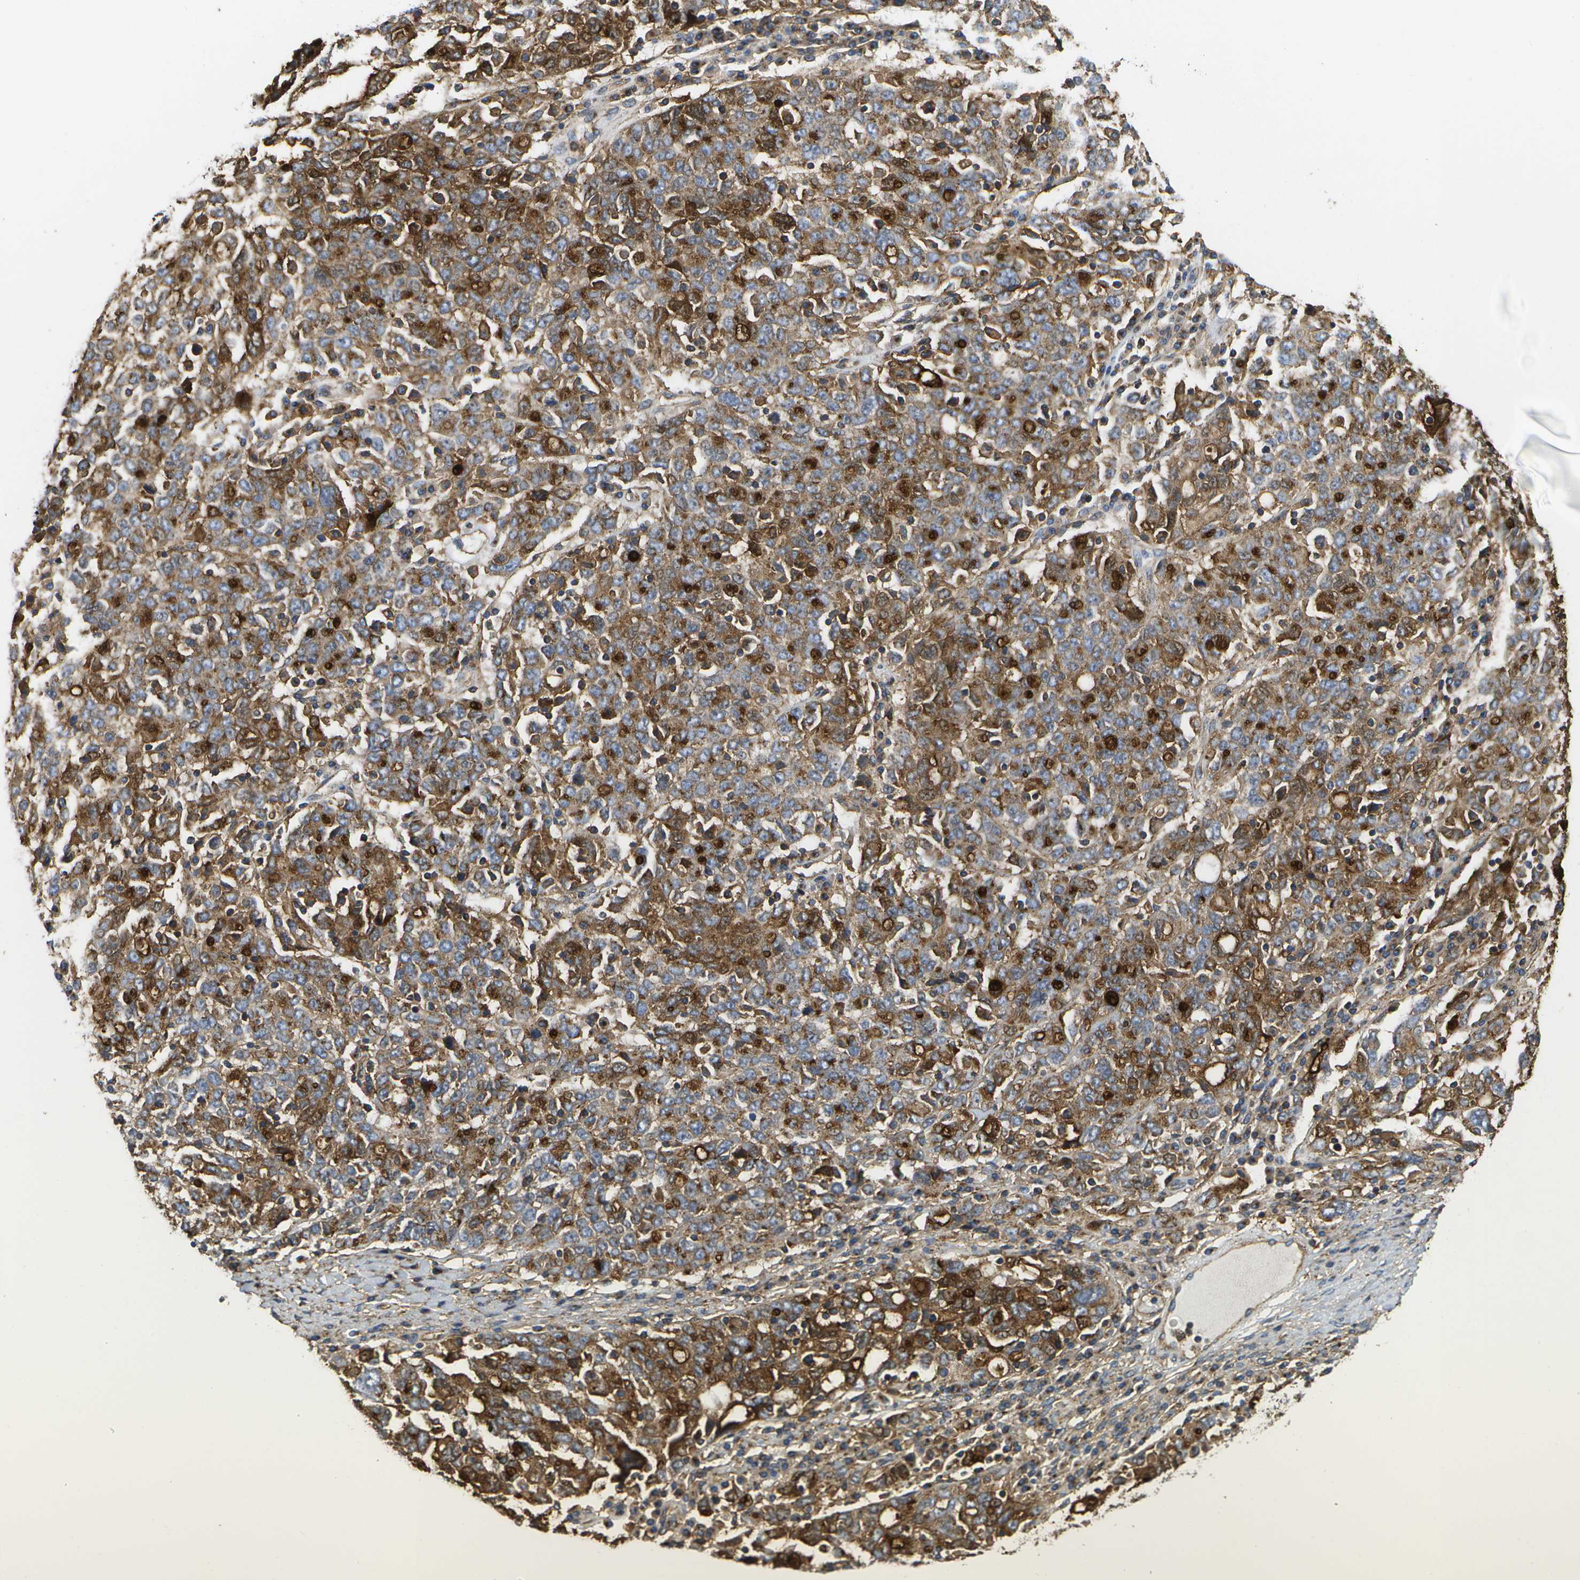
{"staining": {"intensity": "strong", "quantity": ">75%", "location": "cytoplasmic/membranous"}, "tissue": "ovarian cancer", "cell_type": "Tumor cells", "image_type": "cancer", "snomed": [{"axis": "morphology", "description": "Carcinoma, endometroid"}, {"axis": "topography", "description": "Ovary"}], "caption": "Immunohistochemical staining of ovarian endometroid carcinoma displays high levels of strong cytoplasmic/membranous protein expression in approximately >75% of tumor cells.", "gene": "BST2", "patient": {"sex": "female", "age": 62}}